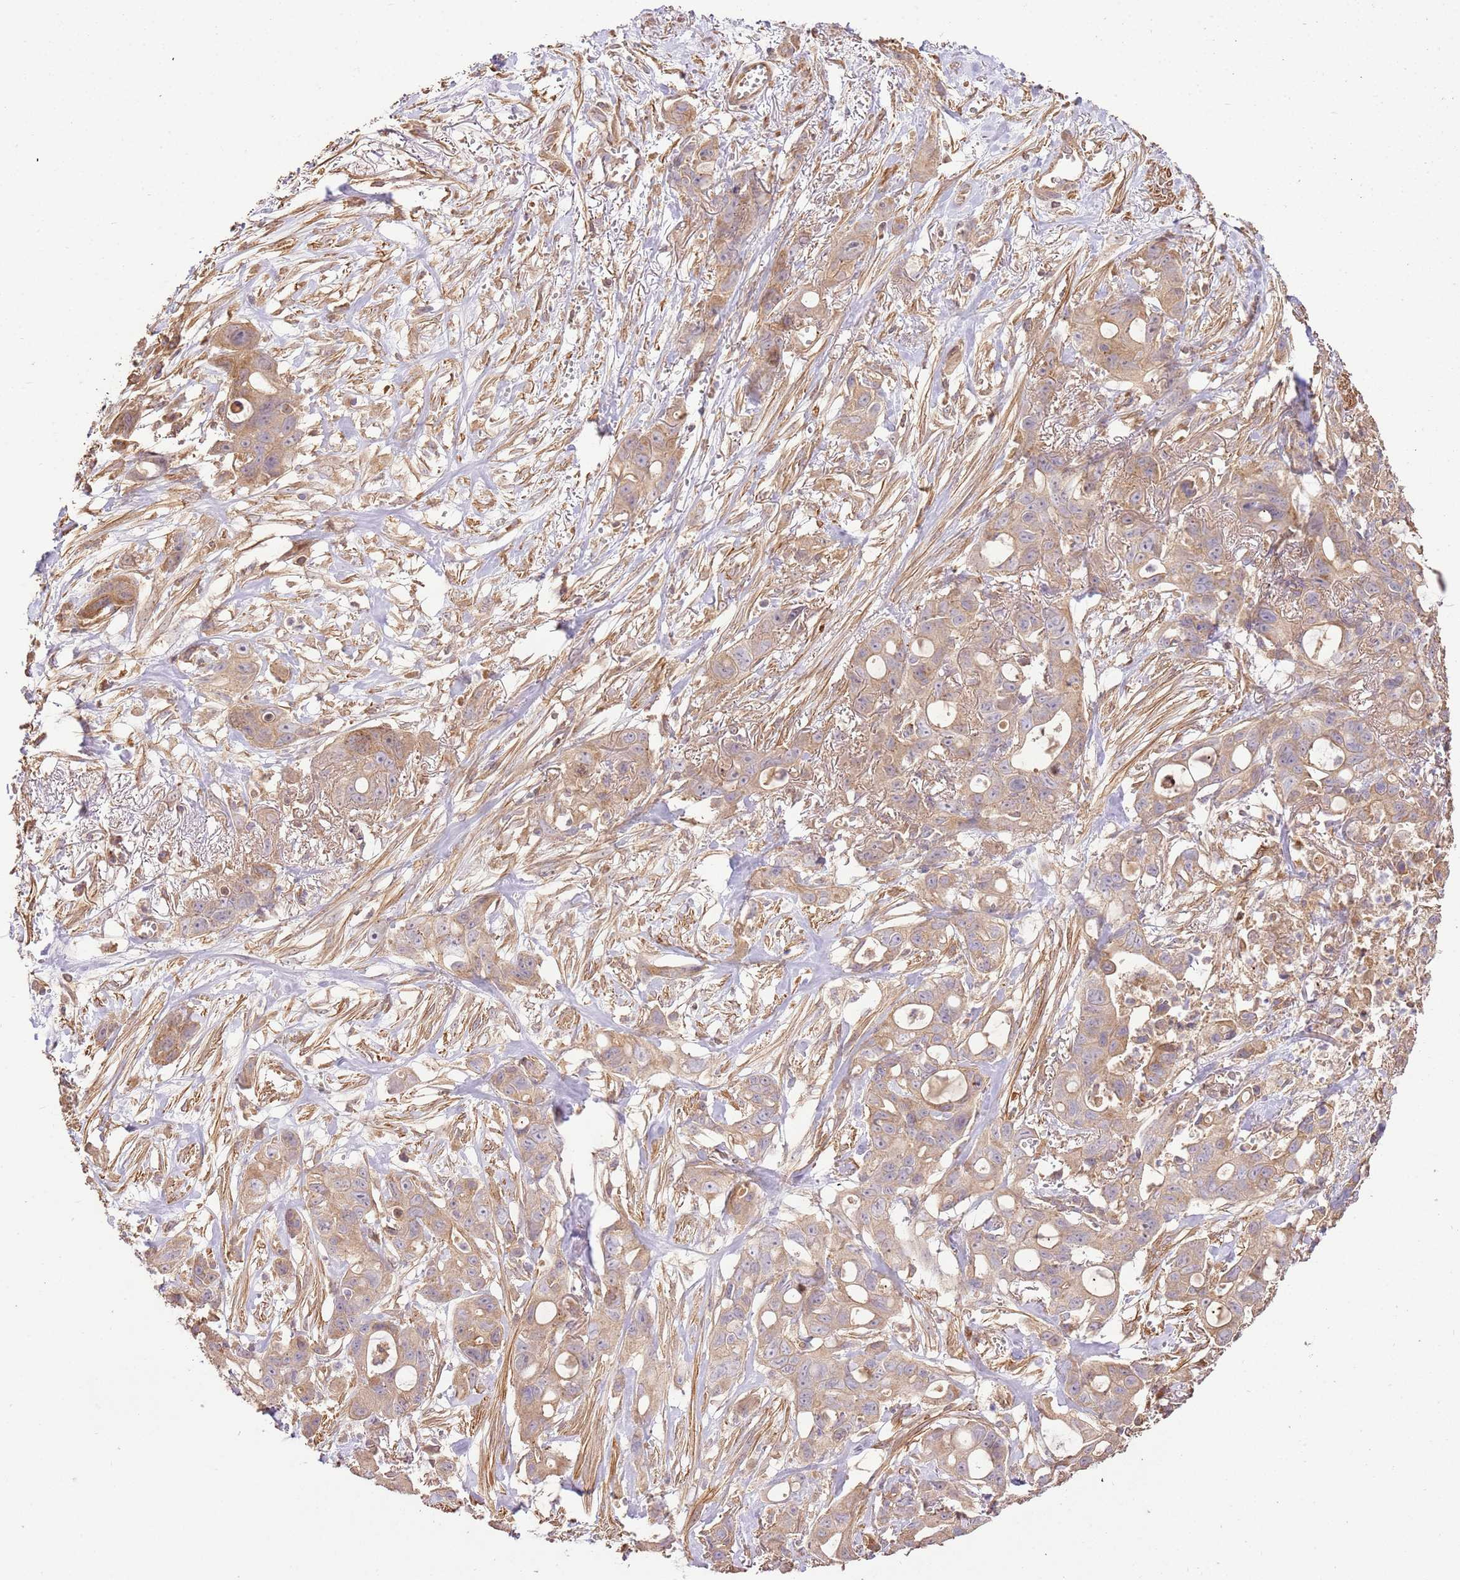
{"staining": {"intensity": "weak", "quantity": ">75%", "location": "cytoplasmic/membranous"}, "tissue": "ovarian cancer", "cell_type": "Tumor cells", "image_type": "cancer", "snomed": [{"axis": "morphology", "description": "Cystadenocarcinoma, mucinous, NOS"}, {"axis": "topography", "description": "Ovary"}], "caption": "Tumor cells display low levels of weak cytoplasmic/membranous positivity in about >75% of cells in human mucinous cystadenocarcinoma (ovarian).", "gene": "CEP55", "patient": {"sex": "female", "age": 70}}